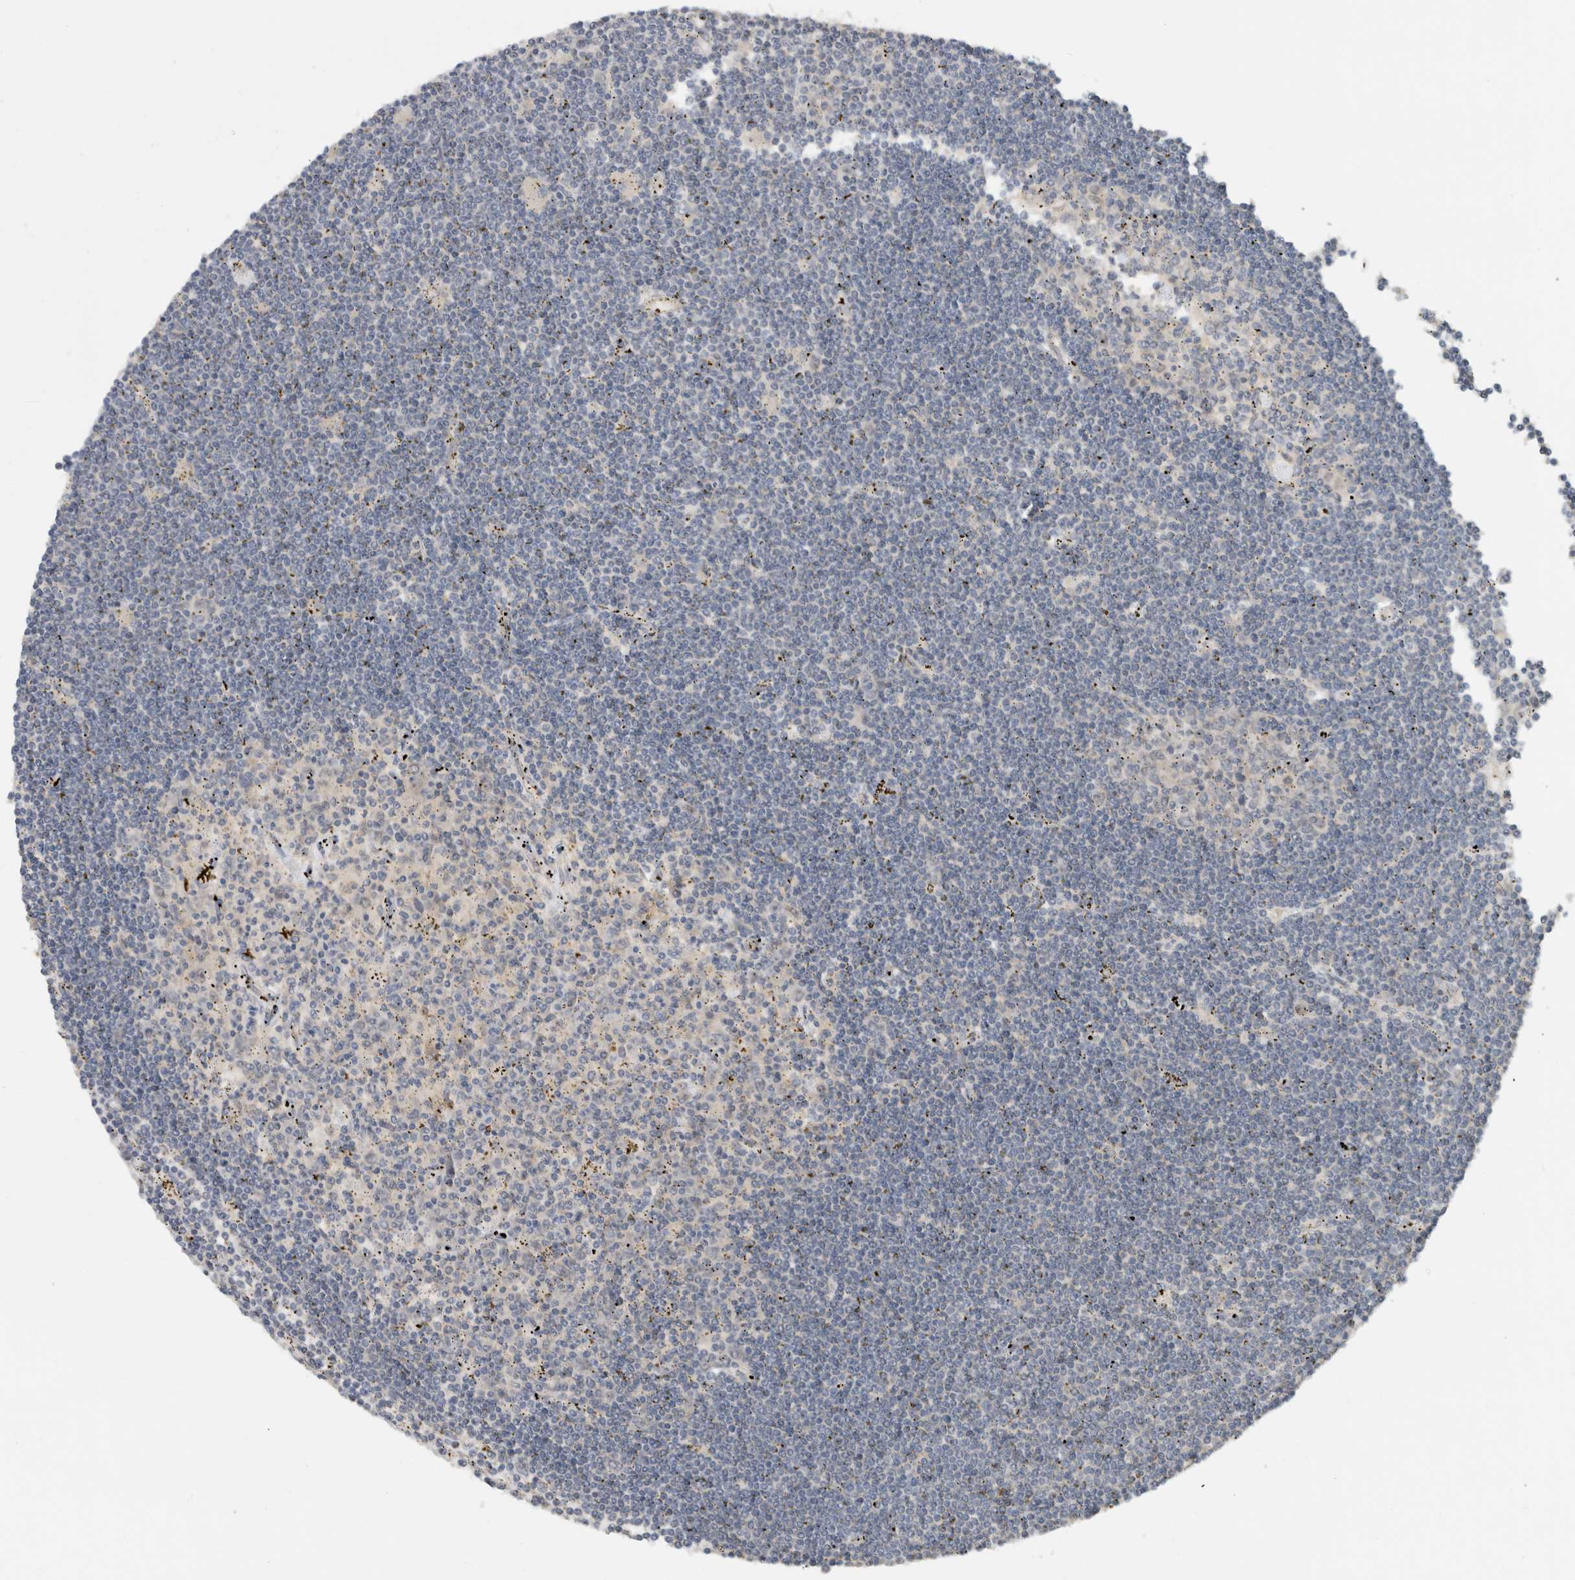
{"staining": {"intensity": "negative", "quantity": "none", "location": "none"}, "tissue": "lymphoma", "cell_type": "Tumor cells", "image_type": "cancer", "snomed": [{"axis": "morphology", "description": "Malignant lymphoma, non-Hodgkin's type, Low grade"}, {"axis": "topography", "description": "Spleen"}], "caption": "IHC of lymphoma reveals no positivity in tumor cells.", "gene": "PUM1", "patient": {"sex": "male", "age": 76}}